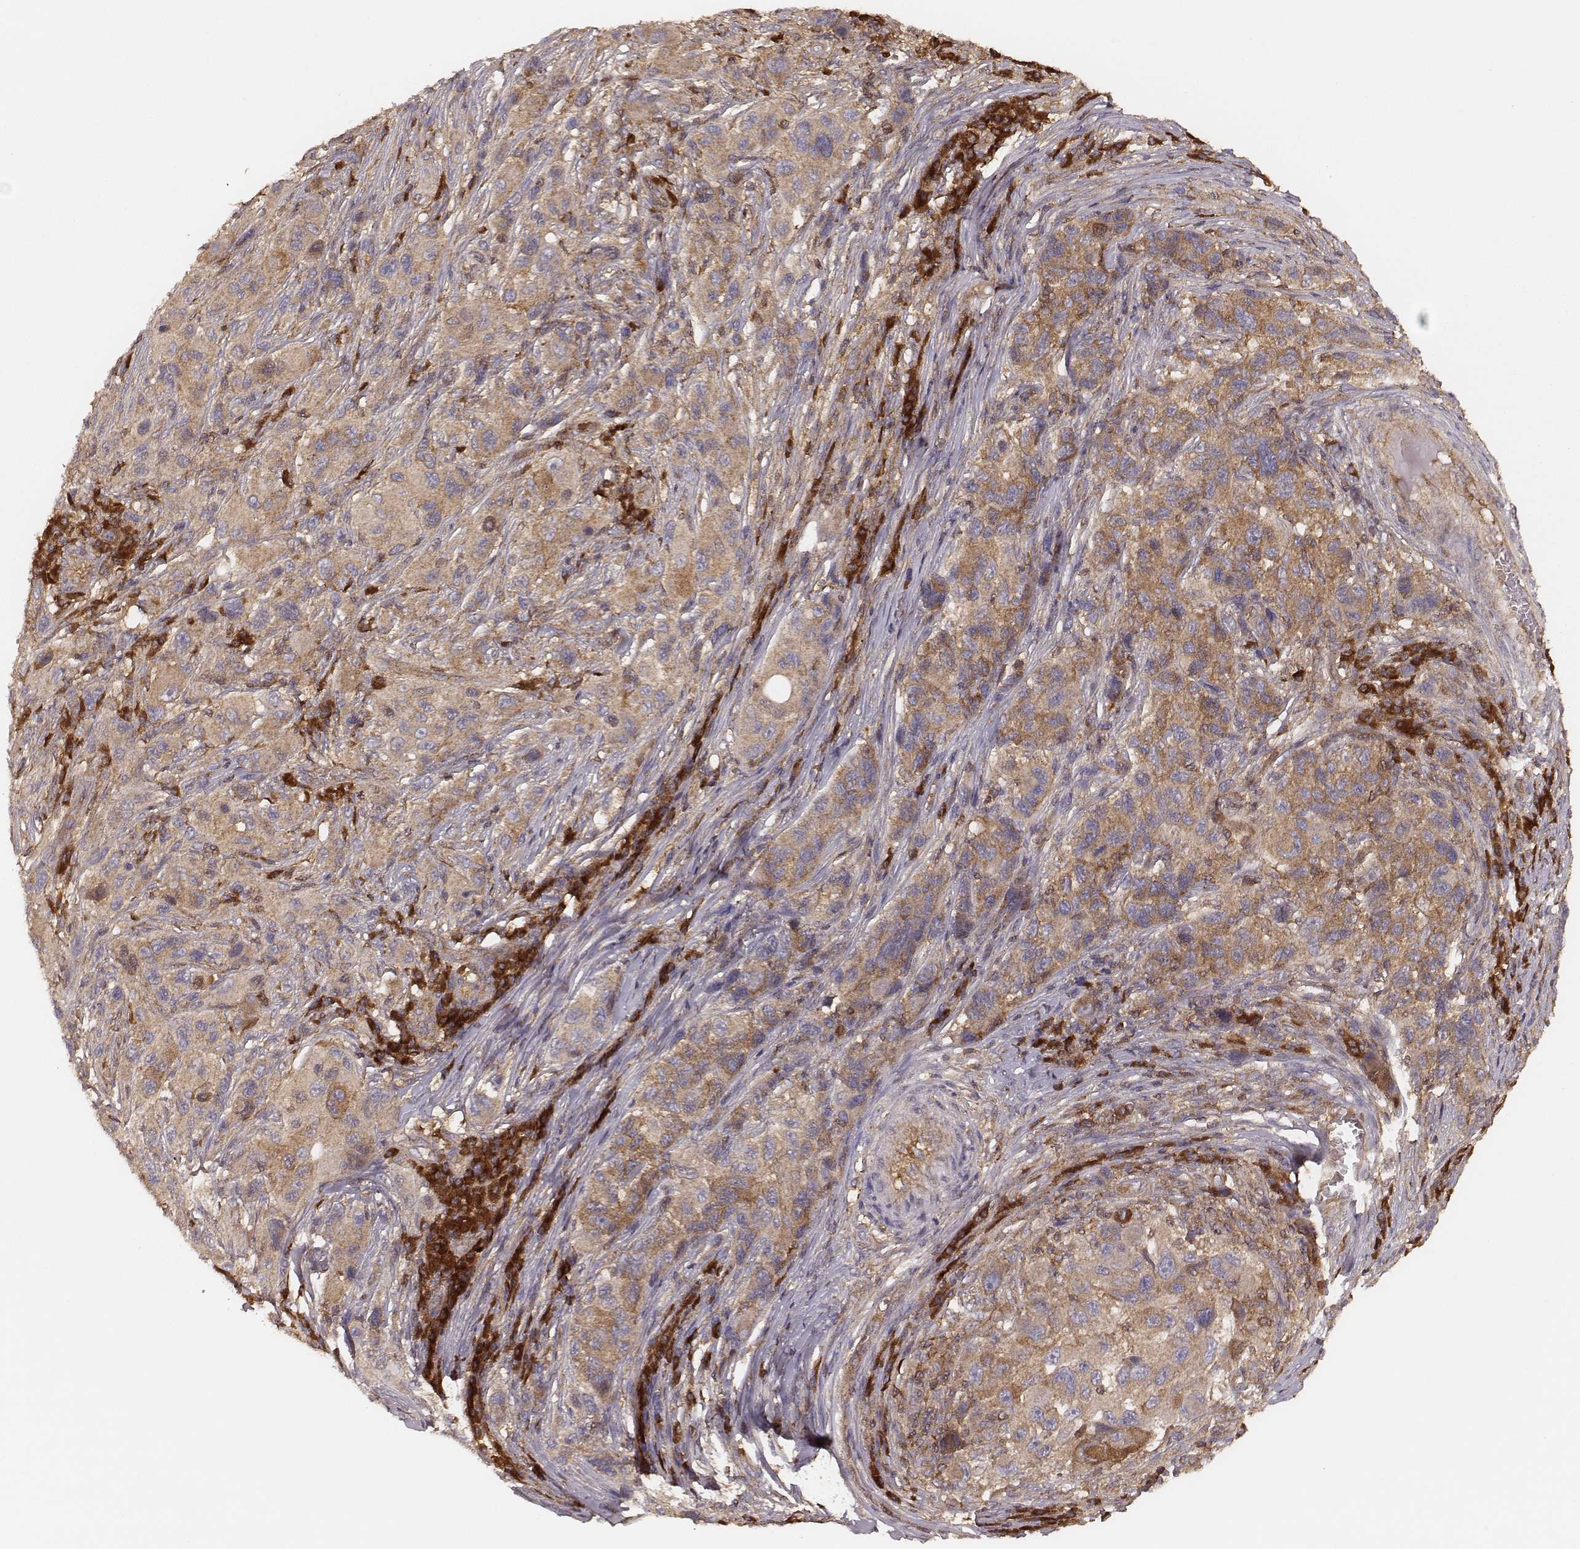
{"staining": {"intensity": "moderate", "quantity": ">75%", "location": "cytoplasmic/membranous"}, "tissue": "melanoma", "cell_type": "Tumor cells", "image_type": "cancer", "snomed": [{"axis": "morphology", "description": "Malignant melanoma, NOS"}, {"axis": "topography", "description": "Skin"}], "caption": "Melanoma stained for a protein reveals moderate cytoplasmic/membranous positivity in tumor cells.", "gene": "CARS1", "patient": {"sex": "male", "age": 53}}